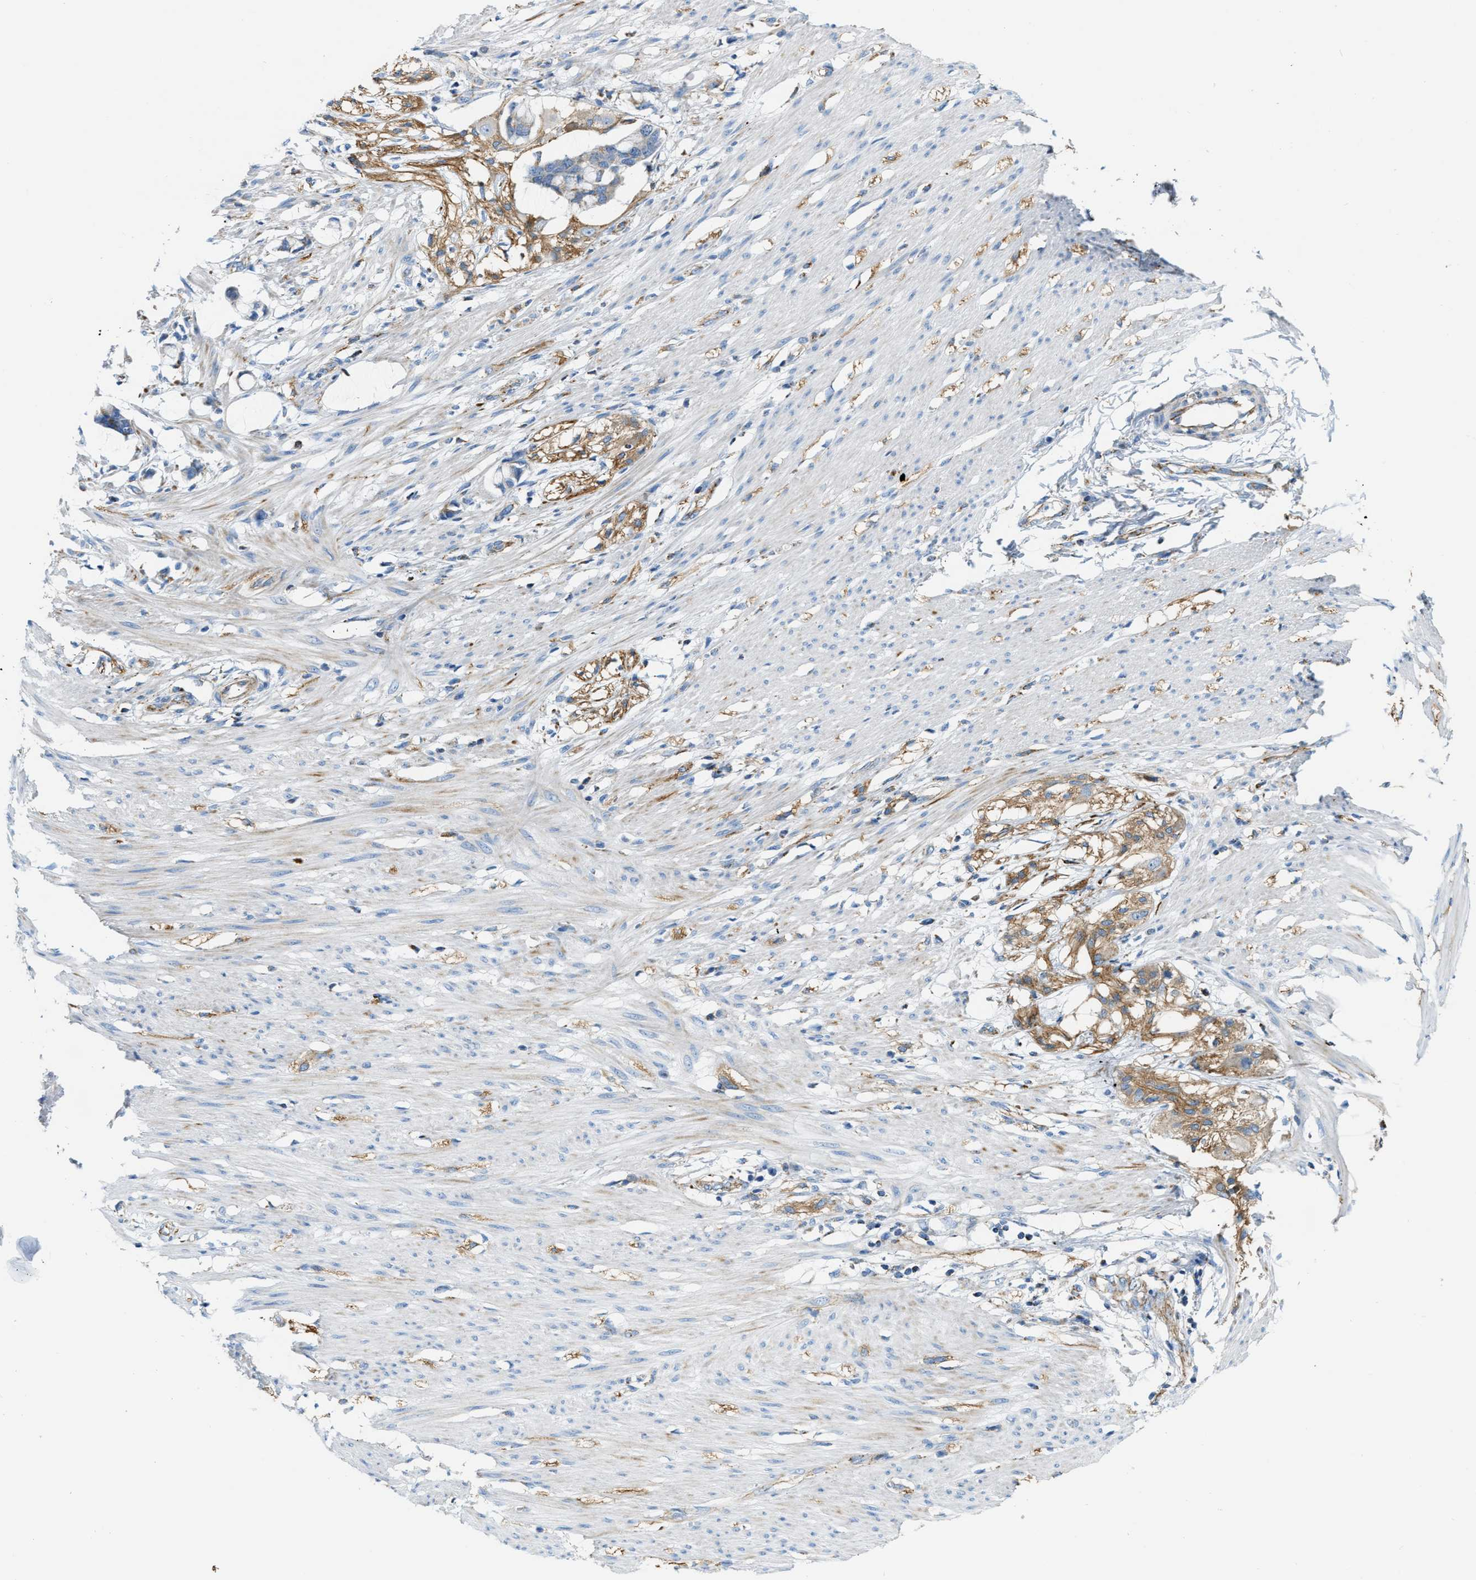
{"staining": {"intensity": "negative", "quantity": "none", "location": "none"}, "tissue": "smooth muscle", "cell_type": "Smooth muscle cells", "image_type": "normal", "snomed": [{"axis": "morphology", "description": "Normal tissue, NOS"}, {"axis": "morphology", "description": "Adenocarcinoma, NOS"}, {"axis": "topography", "description": "Smooth muscle"}, {"axis": "topography", "description": "Colon"}], "caption": "This is an immunohistochemistry photomicrograph of unremarkable human smooth muscle. There is no positivity in smooth muscle cells.", "gene": "JADE1", "patient": {"sex": "male", "age": 14}}